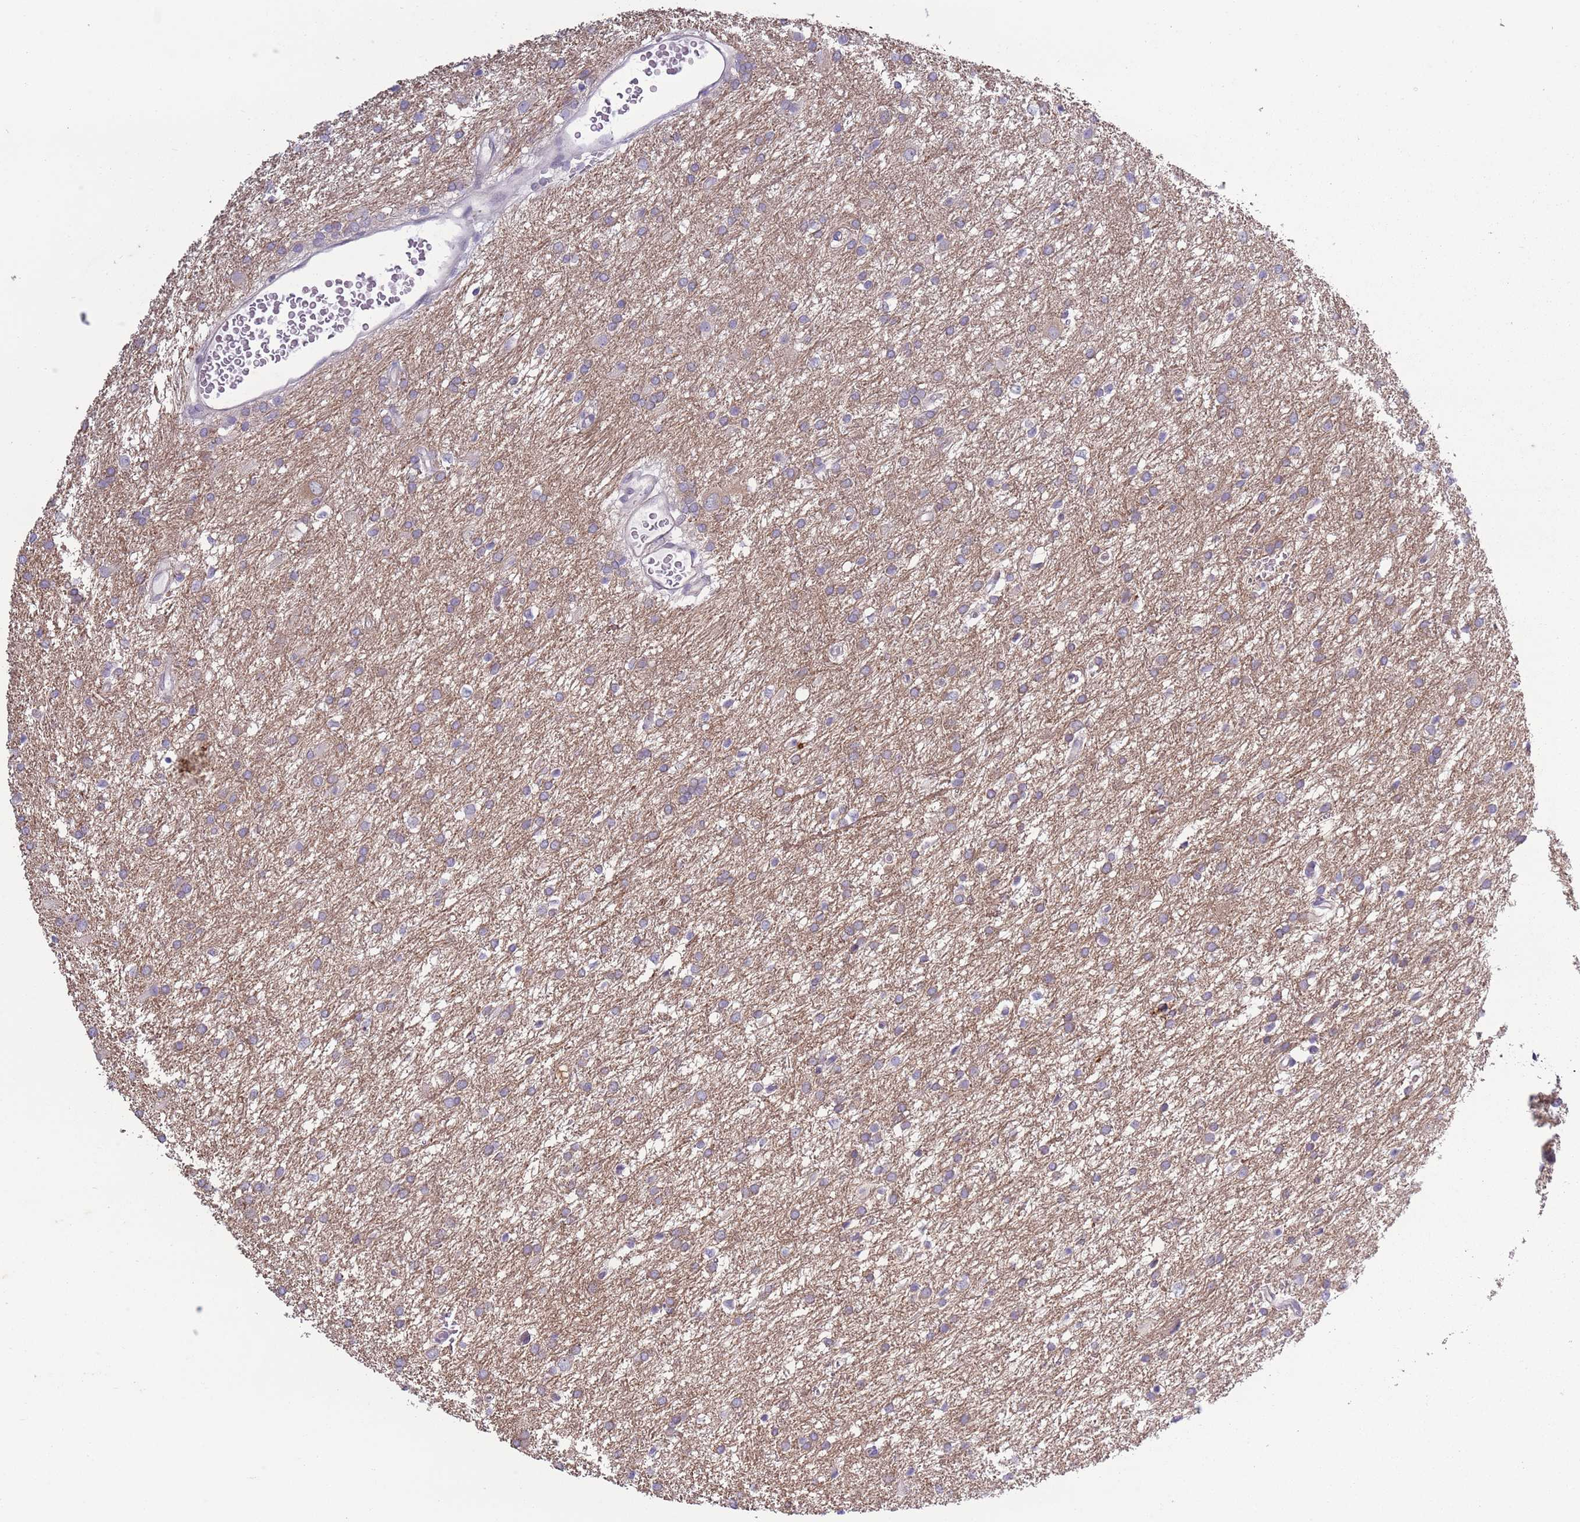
{"staining": {"intensity": "weak", "quantity": "25%-75%", "location": "cytoplasmic/membranous"}, "tissue": "glioma", "cell_type": "Tumor cells", "image_type": "cancer", "snomed": [{"axis": "morphology", "description": "Glioma, malignant, High grade"}, {"axis": "topography", "description": "Brain"}], "caption": "The photomicrograph shows staining of glioma, revealing weak cytoplasmic/membranous protein staining (brown color) within tumor cells. The staining was performed using DAB (3,3'-diaminobenzidine) to visualize the protein expression in brown, while the nuclei were stained in blue with hematoxylin (Magnification: 20x).", "gene": "CAPN9", "patient": {"sex": "female", "age": 50}}